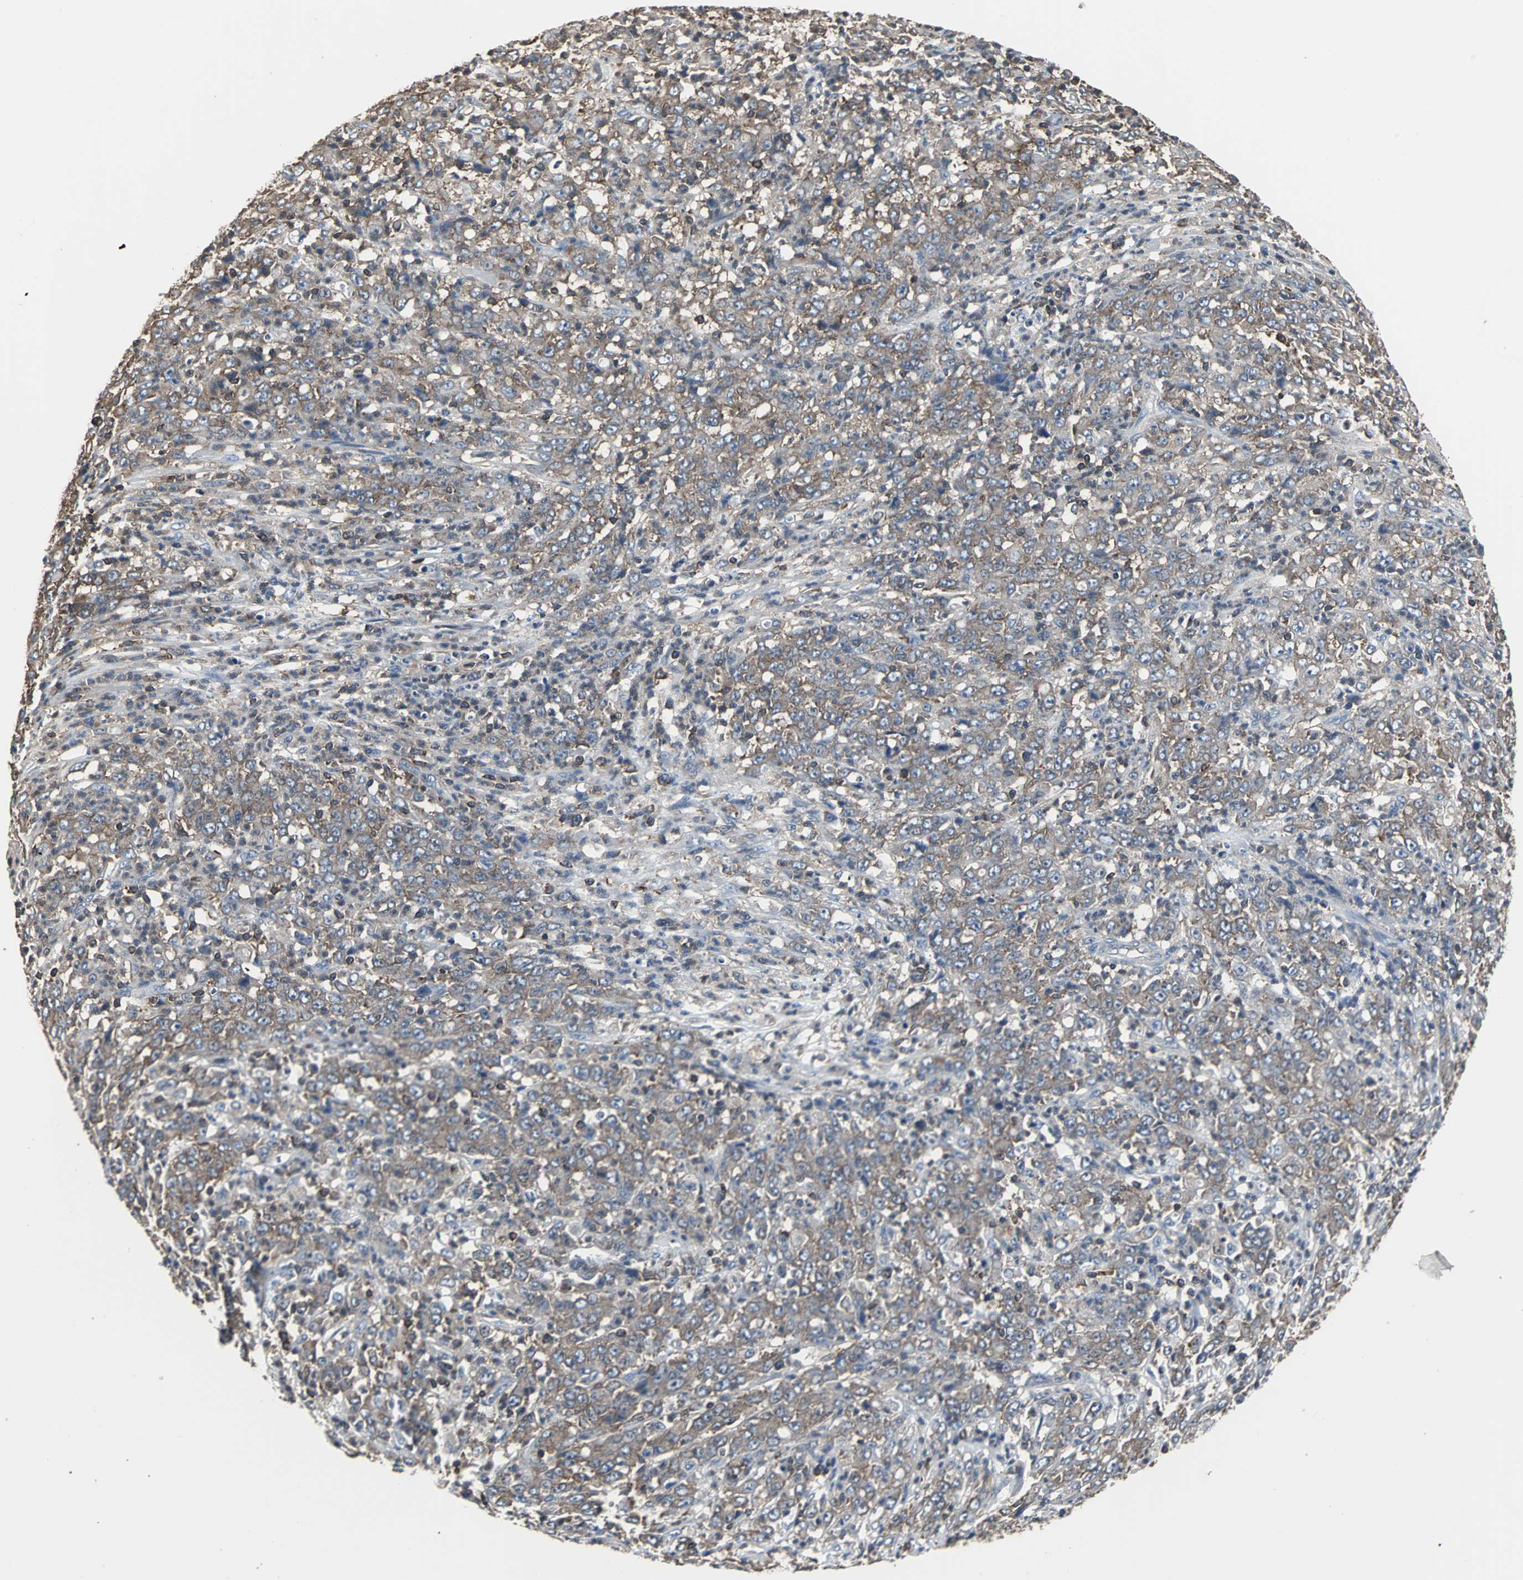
{"staining": {"intensity": "moderate", "quantity": ">75%", "location": "cytoplasmic/membranous"}, "tissue": "stomach cancer", "cell_type": "Tumor cells", "image_type": "cancer", "snomed": [{"axis": "morphology", "description": "Adenocarcinoma, NOS"}, {"axis": "topography", "description": "Stomach, lower"}], "caption": "Moderate cytoplasmic/membranous protein positivity is present in approximately >75% of tumor cells in stomach cancer (adenocarcinoma).", "gene": "LRRFIP1", "patient": {"sex": "female", "age": 71}}